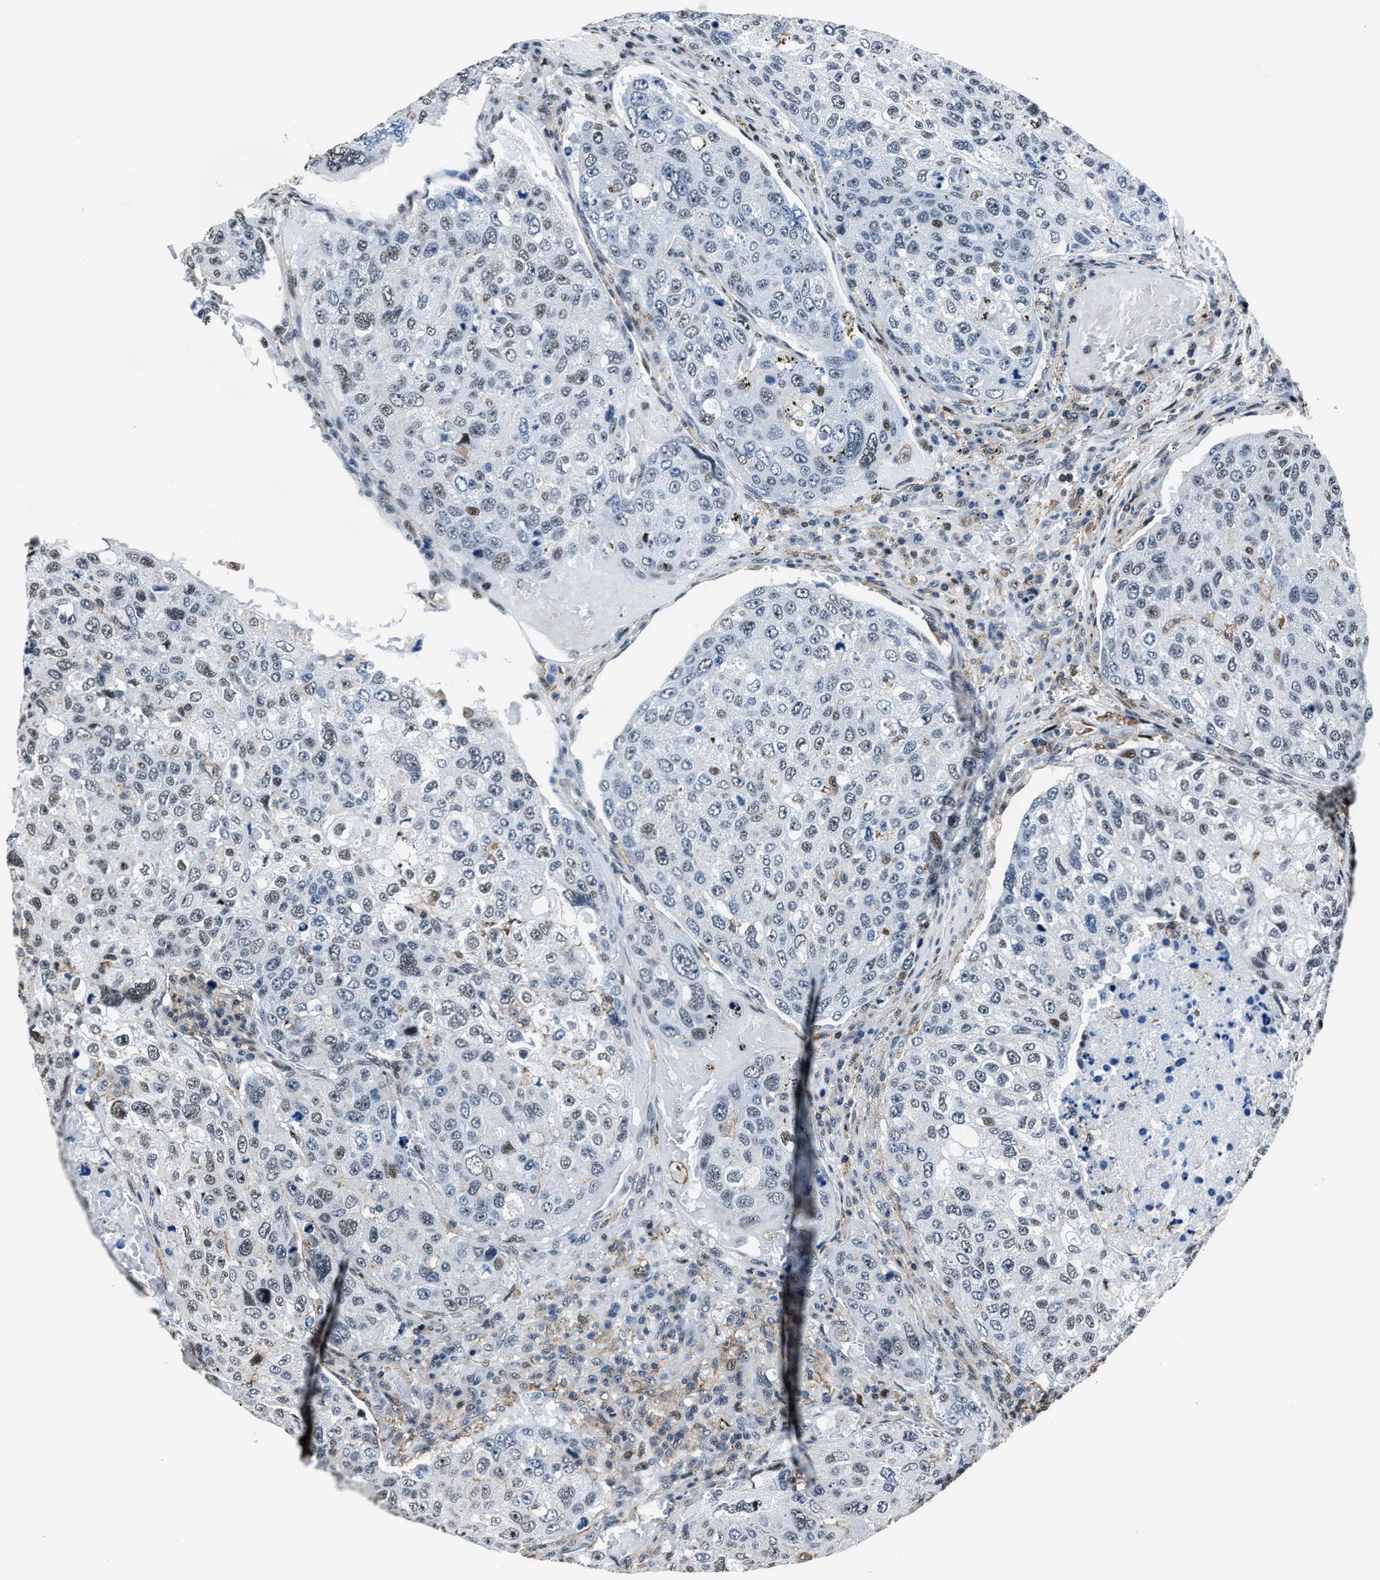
{"staining": {"intensity": "weak", "quantity": "<25%", "location": "nuclear"}, "tissue": "urothelial cancer", "cell_type": "Tumor cells", "image_type": "cancer", "snomed": [{"axis": "morphology", "description": "Urothelial carcinoma, High grade"}, {"axis": "topography", "description": "Lymph node"}, {"axis": "topography", "description": "Urinary bladder"}], "caption": "The image displays no staining of tumor cells in urothelial cancer.", "gene": "PPIE", "patient": {"sex": "male", "age": 51}}